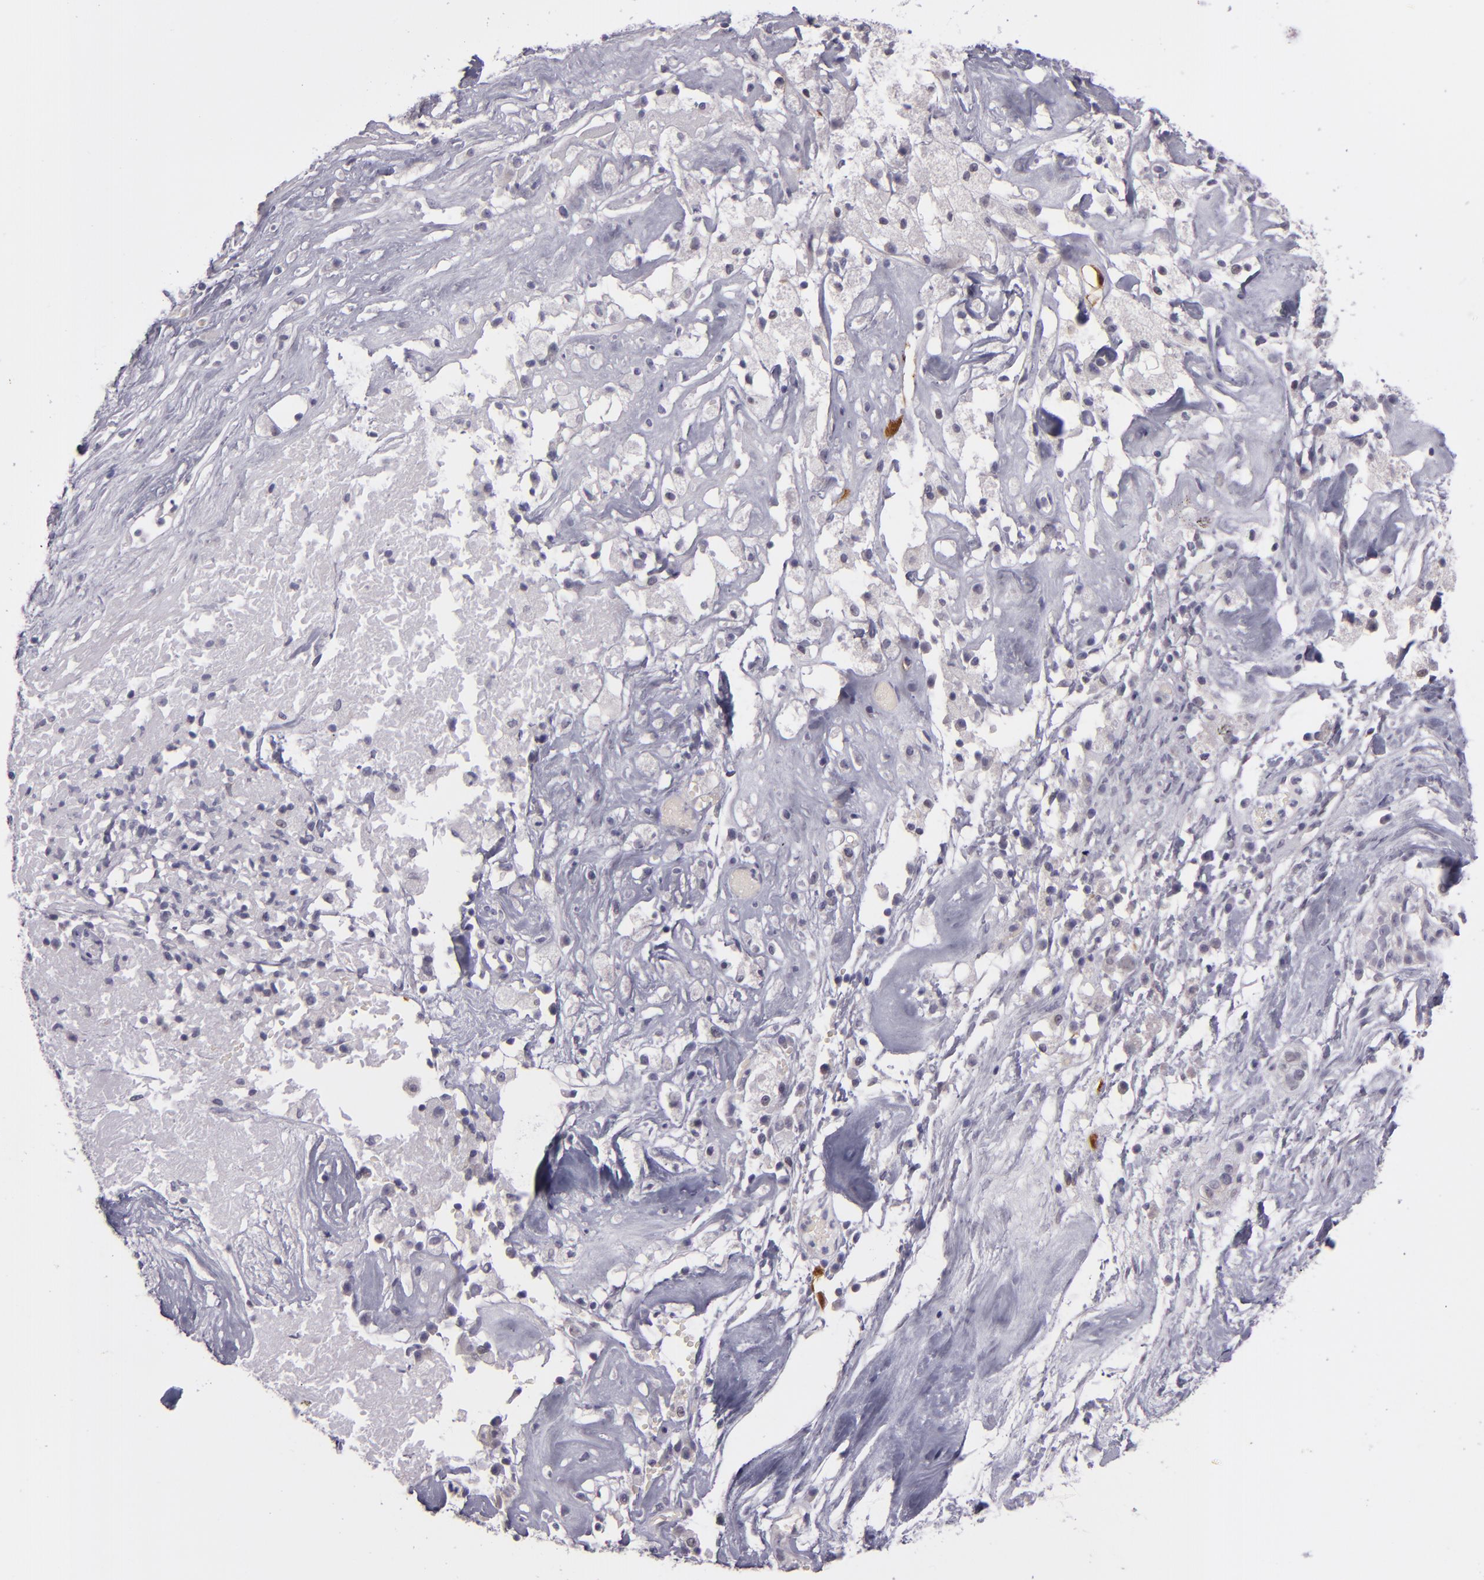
{"staining": {"intensity": "negative", "quantity": "none", "location": "none"}, "tissue": "ovarian cancer", "cell_type": "Tumor cells", "image_type": "cancer", "snomed": [{"axis": "morphology", "description": "Normal tissue, NOS"}, {"axis": "morphology", "description": "Cystadenocarcinoma, serous, NOS"}, {"axis": "topography", "description": "Ovary"}], "caption": "Image shows no significant protein positivity in tumor cells of ovarian cancer (serous cystadenocarcinoma).", "gene": "SNCB", "patient": {"sex": "female", "age": 62}}